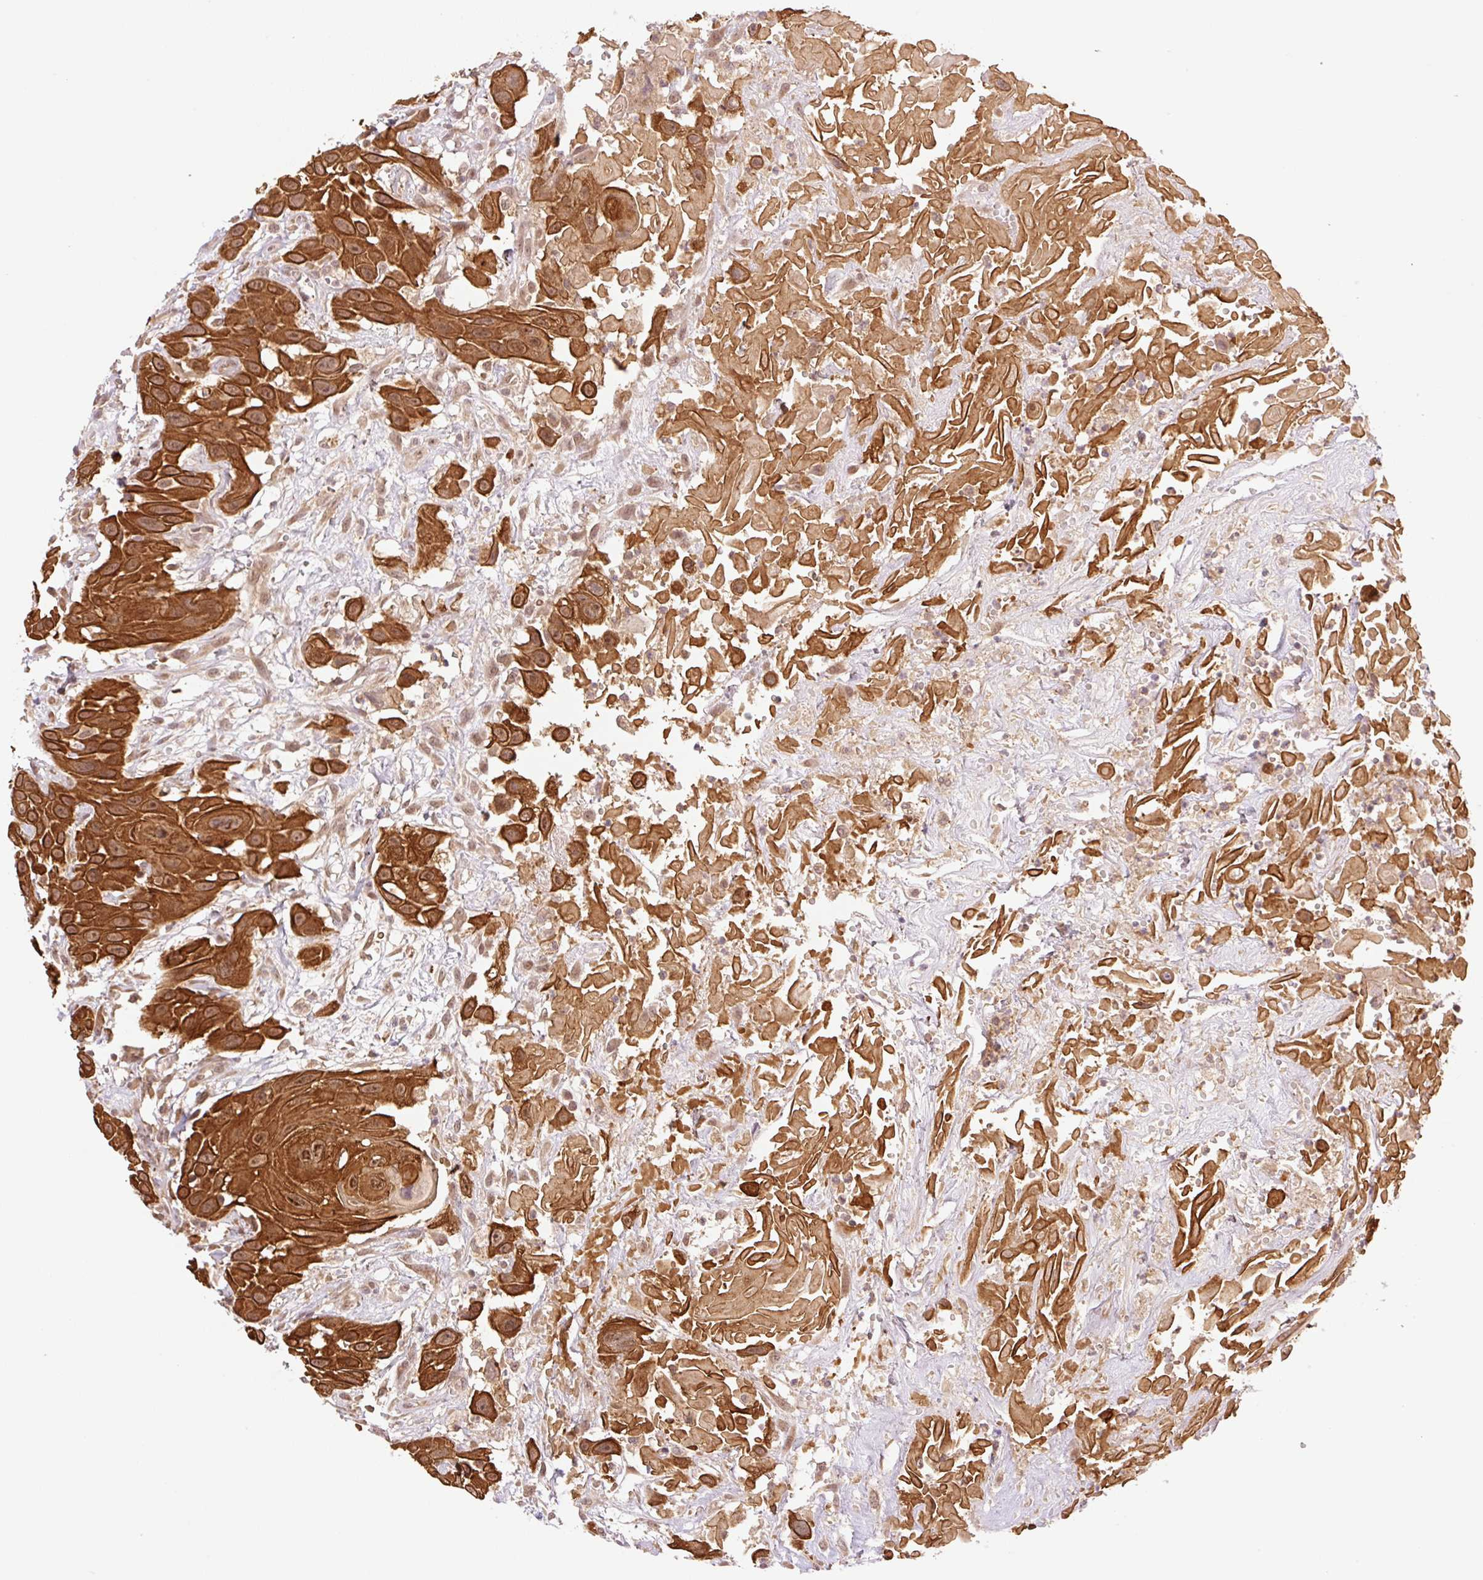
{"staining": {"intensity": "strong", "quantity": ">75%", "location": "cytoplasmic/membranous"}, "tissue": "head and neck cancer", "cell_type": "Tumor cells", "image_type": "cancer", "snomed": [{"axis": "morphology", "description": "Squamous cell carcinoma, NOS"}, {"axis": "topography", "description": "Head-Neck"}], "caption": "Strong cytoplasmic/membranous expression for a protein is identified in approximately >75% of tumor cells of squamous cell carcinoma (head and neck) using immunohistochemistry.", "gene": "YJU2B", "patient": {"sex": "male", "age": 81}}